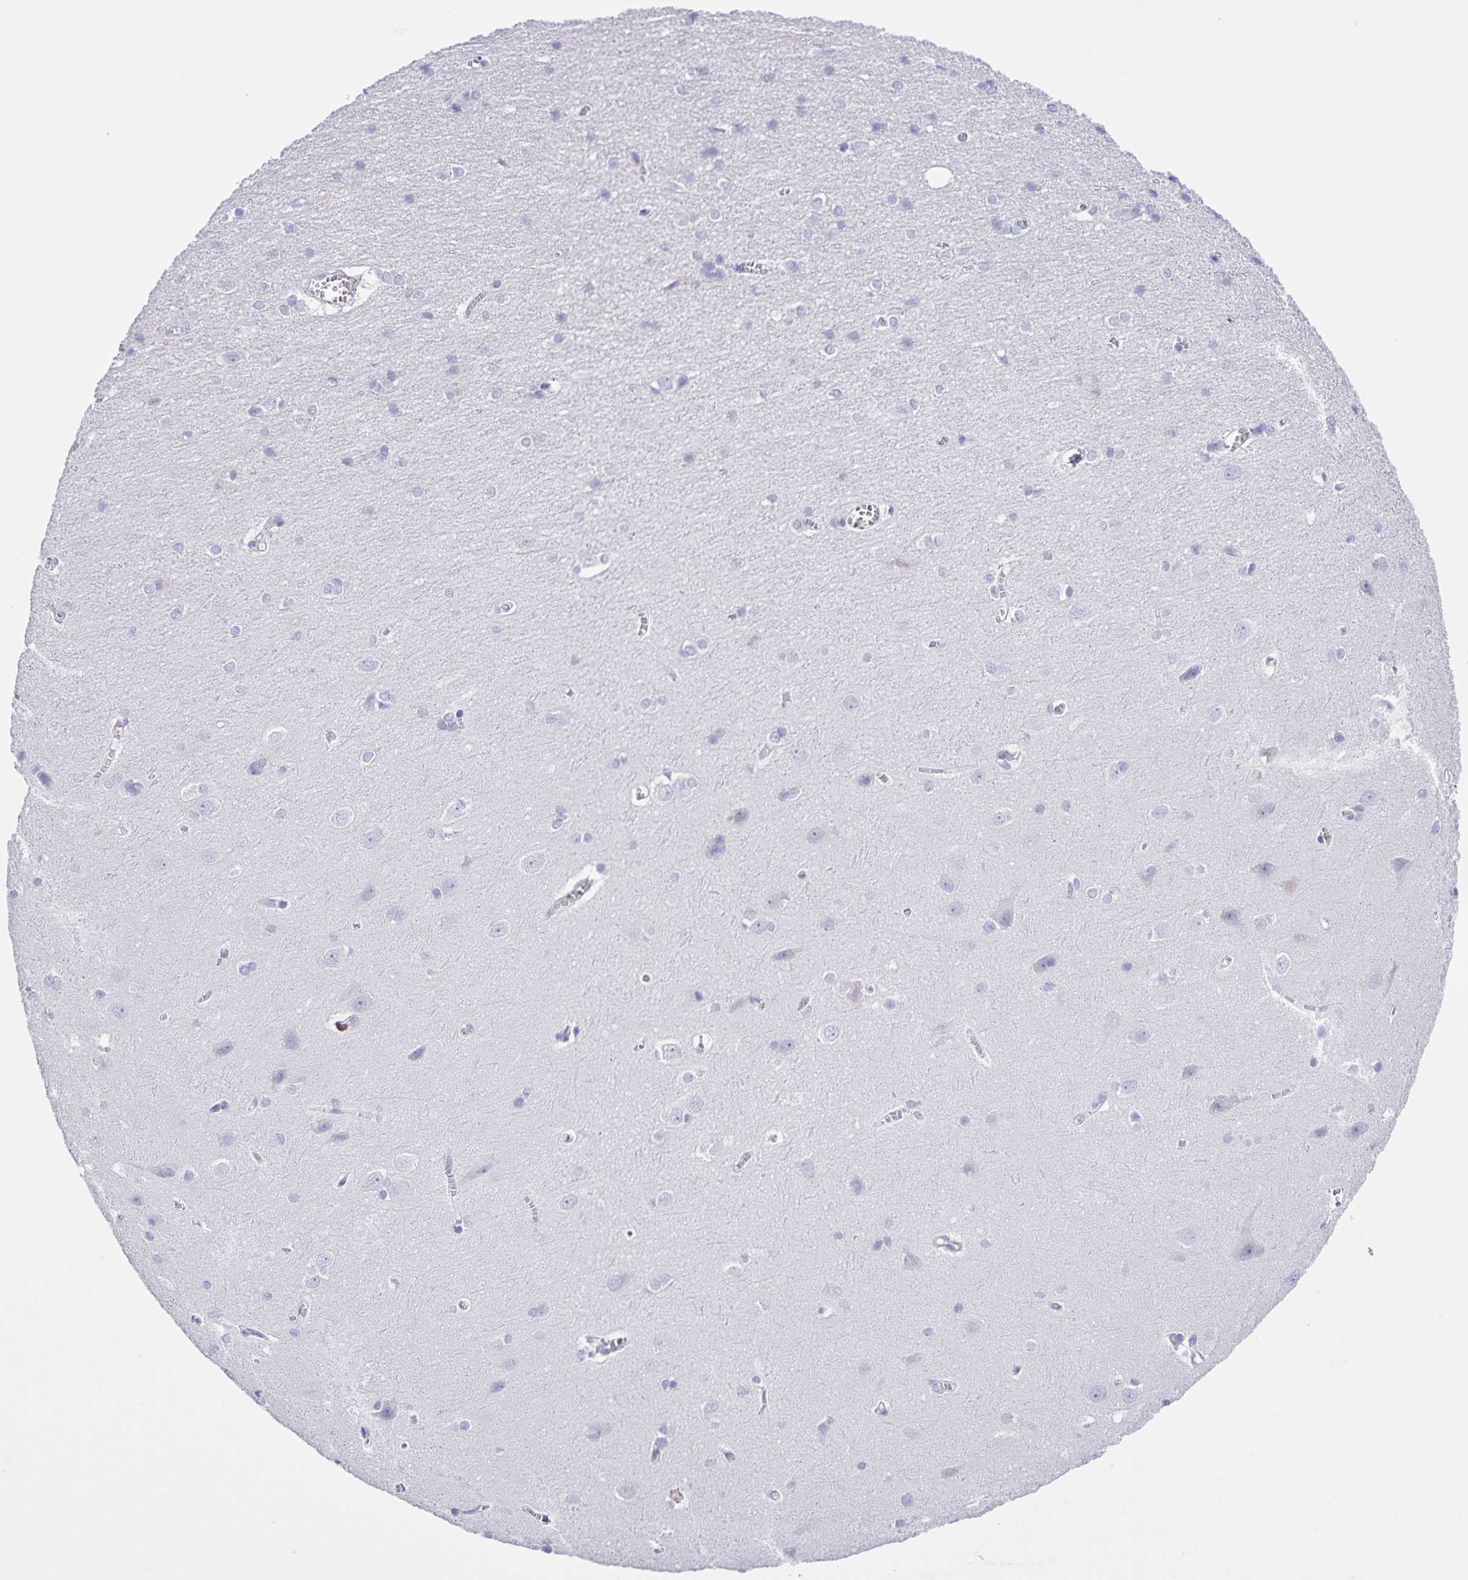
{"staining": {"intensity": "negative", "quantity": "none", "location": "none"}, "tissue": "cerebral cortex", "cell_type": "Endothelial cells", "image_type": "normal", "snomed": [{"axis": "morphology", "description": "Normal tissue, NOS"}, {"axis": "topography", "description": "Cerebral cortex"}], "caption": "This is a image of immunohistochemistry staining of benign cerebral cortex, which shows no expression in endothelial cells.", "gene": "UBQLN3", "patient": {"sex": "male", "age": 37}}